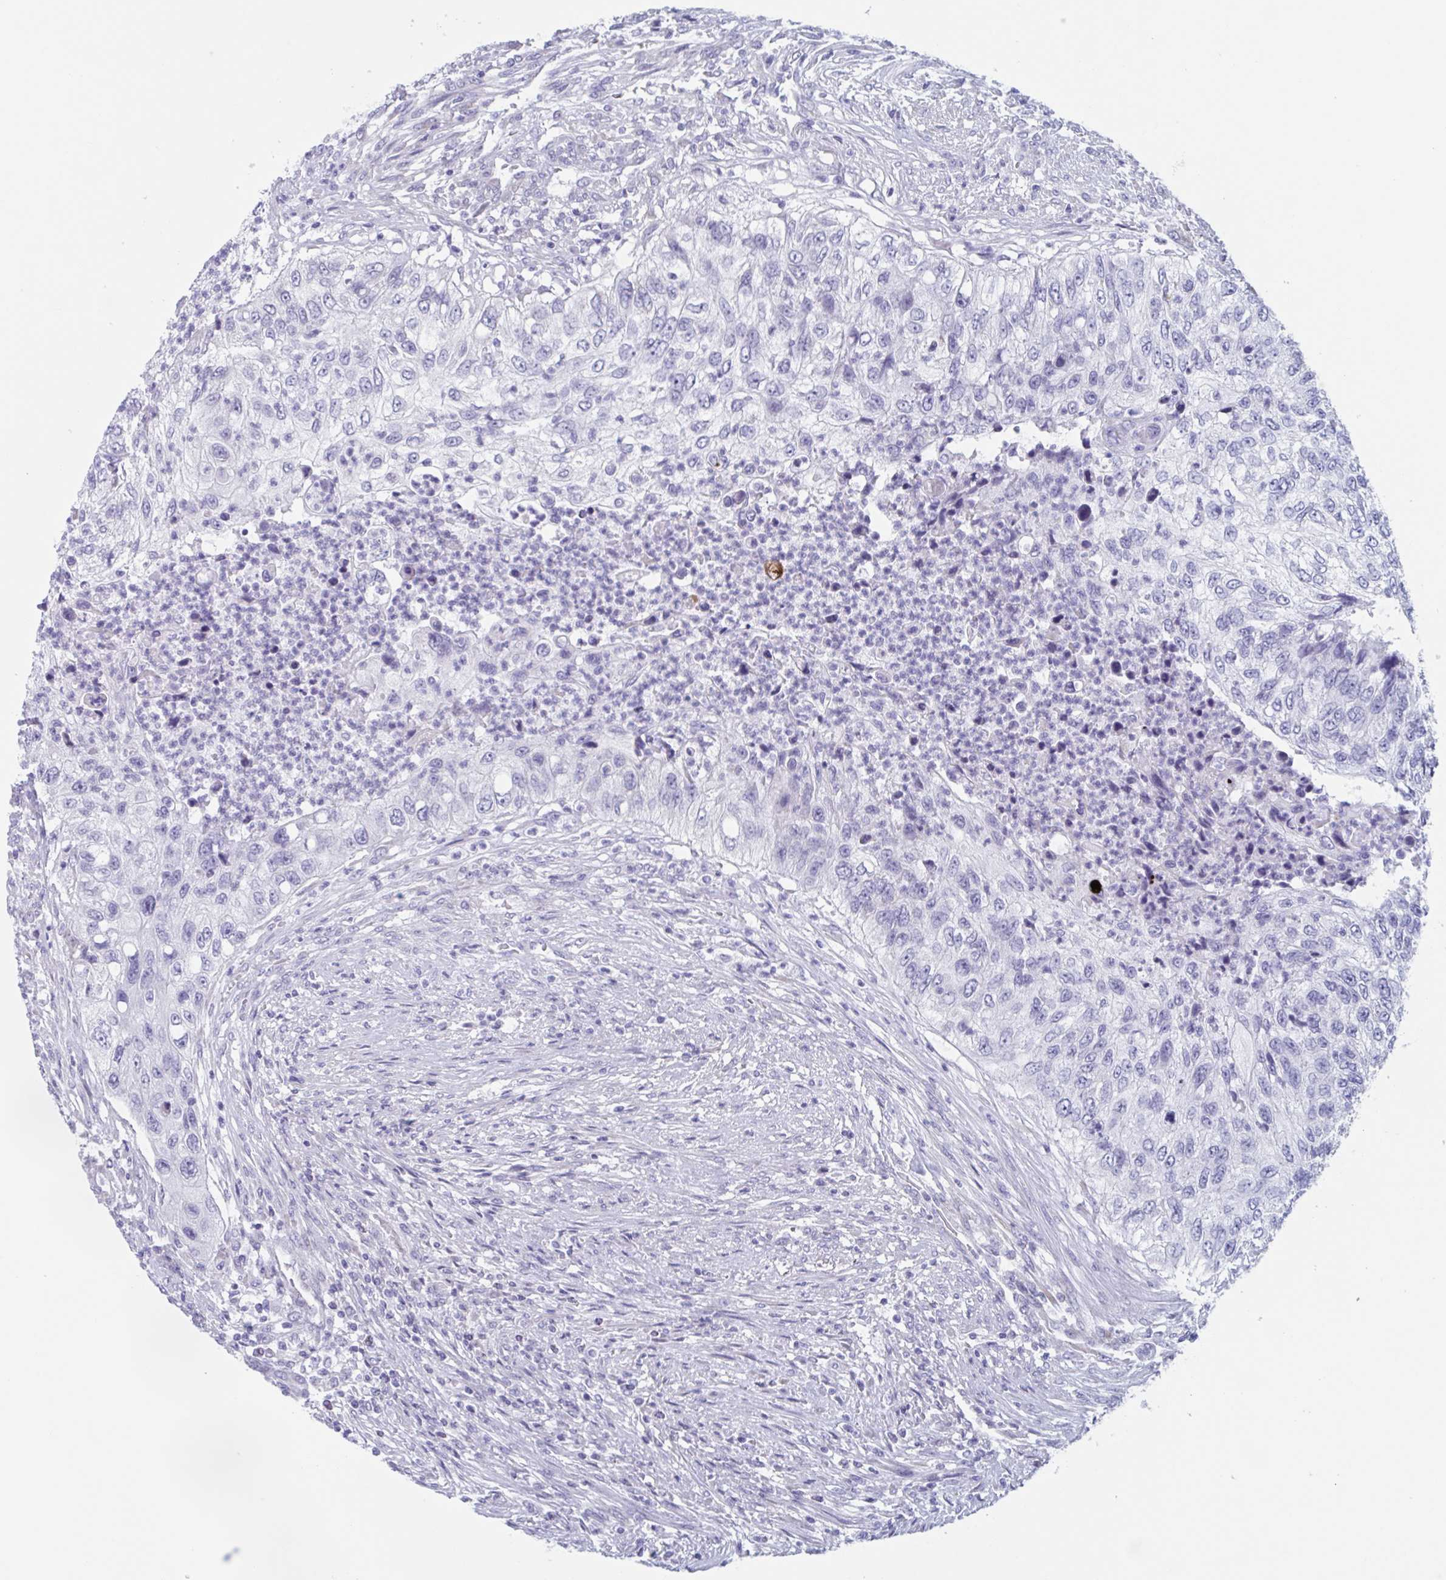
{"staining": {"intensity": "negative", "quantity": "none", "location": "none"}, "tissue": "urothelial cancer", "cell_type": "Tumor cells", "image_type": "cancer", "snomed": [{"axis": "morphology", "description": "Urothelial carcinoma, High grade"}, {"axis": "topography", "description": "Urinary bladder"}], "caption": "This micrograph is of high-grade urothelial carcinoma stained with immunohistochemistry to label a protein in brown with the nuclei are counter-stained blue. There is no positivity in tumor cells. (DAB (3,3'-diaminobenzidine) immunohistochemistry visualized using brightfield microscopy, high magnification).", "gene": "HSD11B2", "patient": {"sex": "female", "age": 60}}